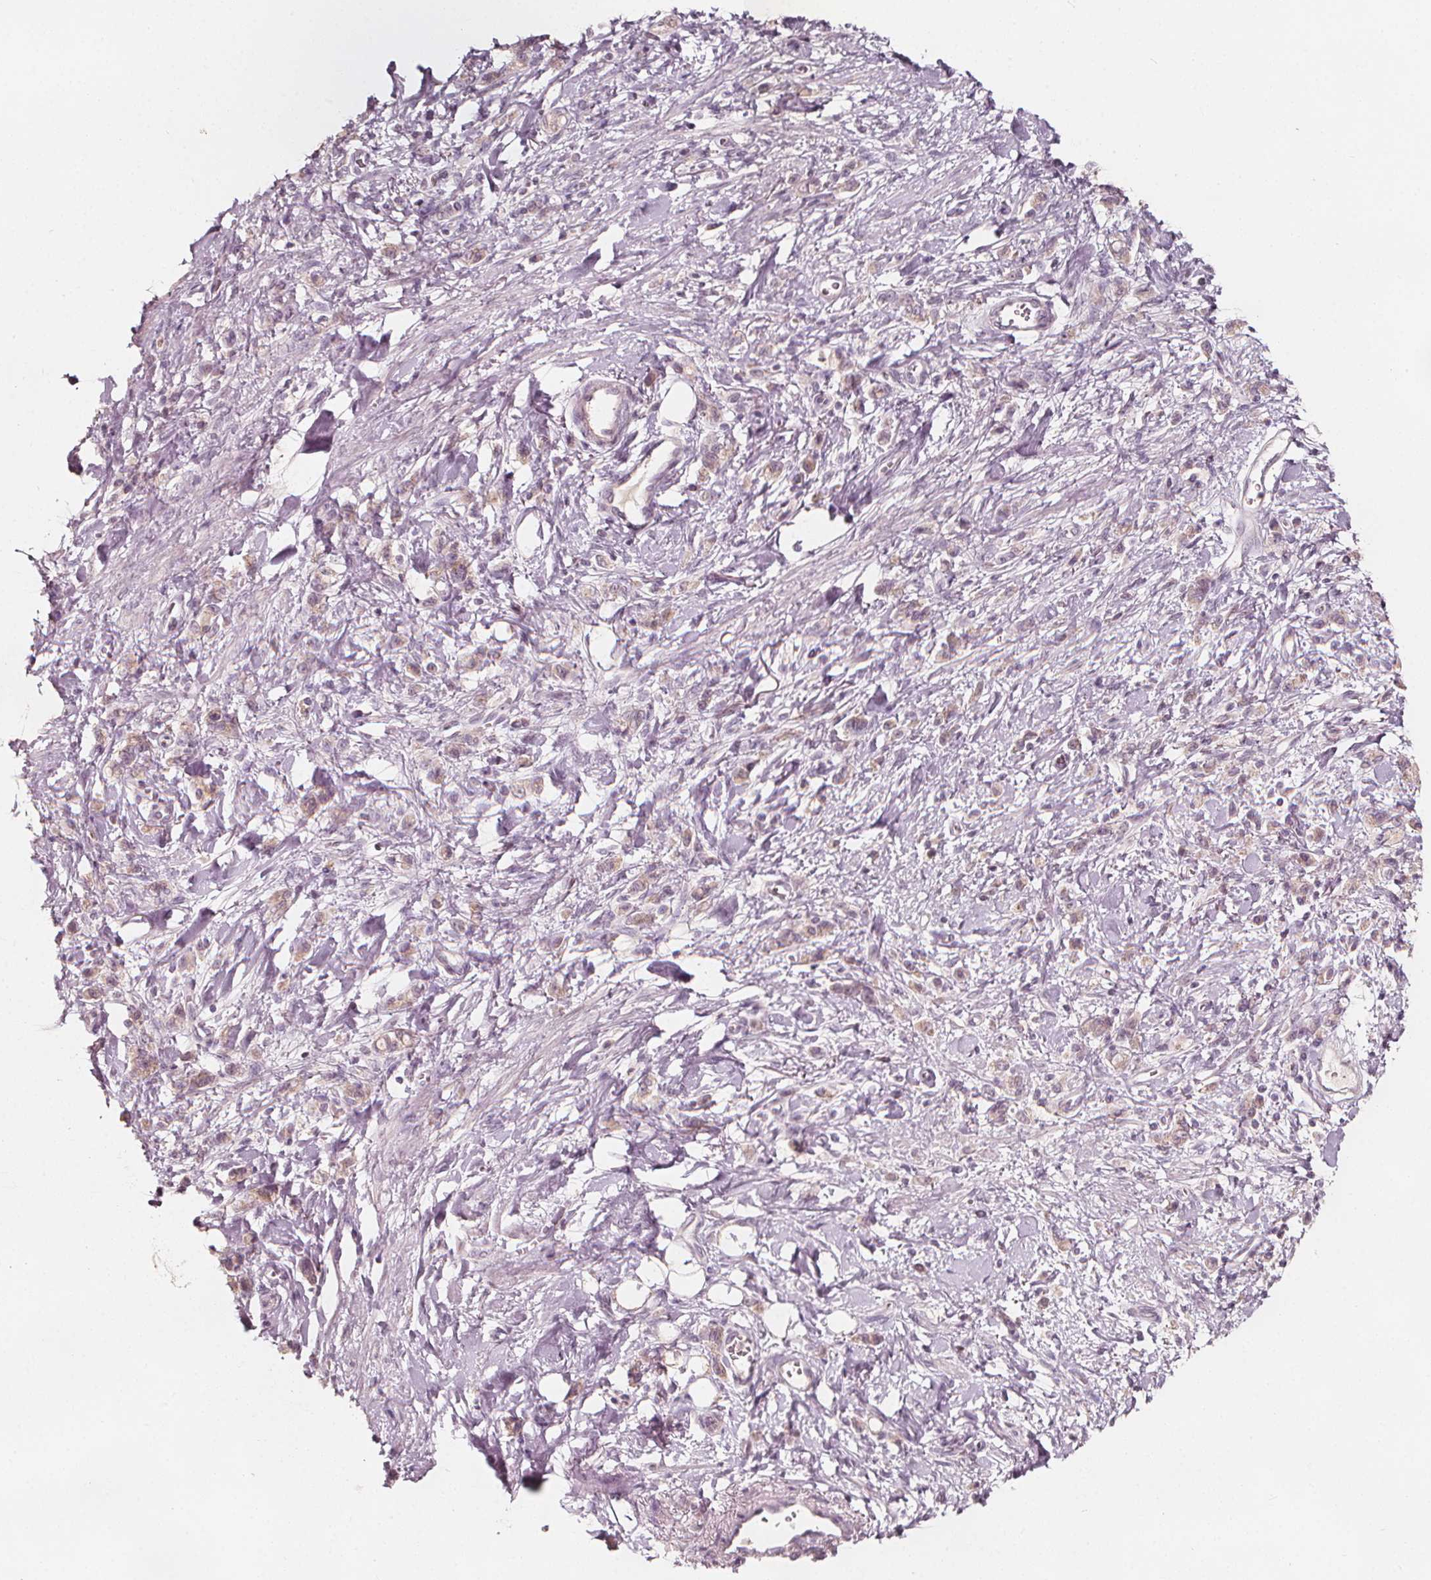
{"staining": {"intensity": "weak", "quantity": "<25%", "location": "cytoplasmic/membranous"}, "tissue": "stomach cancer", "cell_type": "Tumor cells", "image_type": "cancer", "snomed": [{"axis": "morphology", "description": "Adenocarcinoma, NOS"}, {"axis": "topography", "description": "Stomach"}], "caption": "The immunohistochemistry (IHC) photomicrograph has no significant staining in tumor cells of adenocarcinoma (stomach) tissue.", "gene": "NPC1L1", "patient": {"sex": "male", "age": 77}}